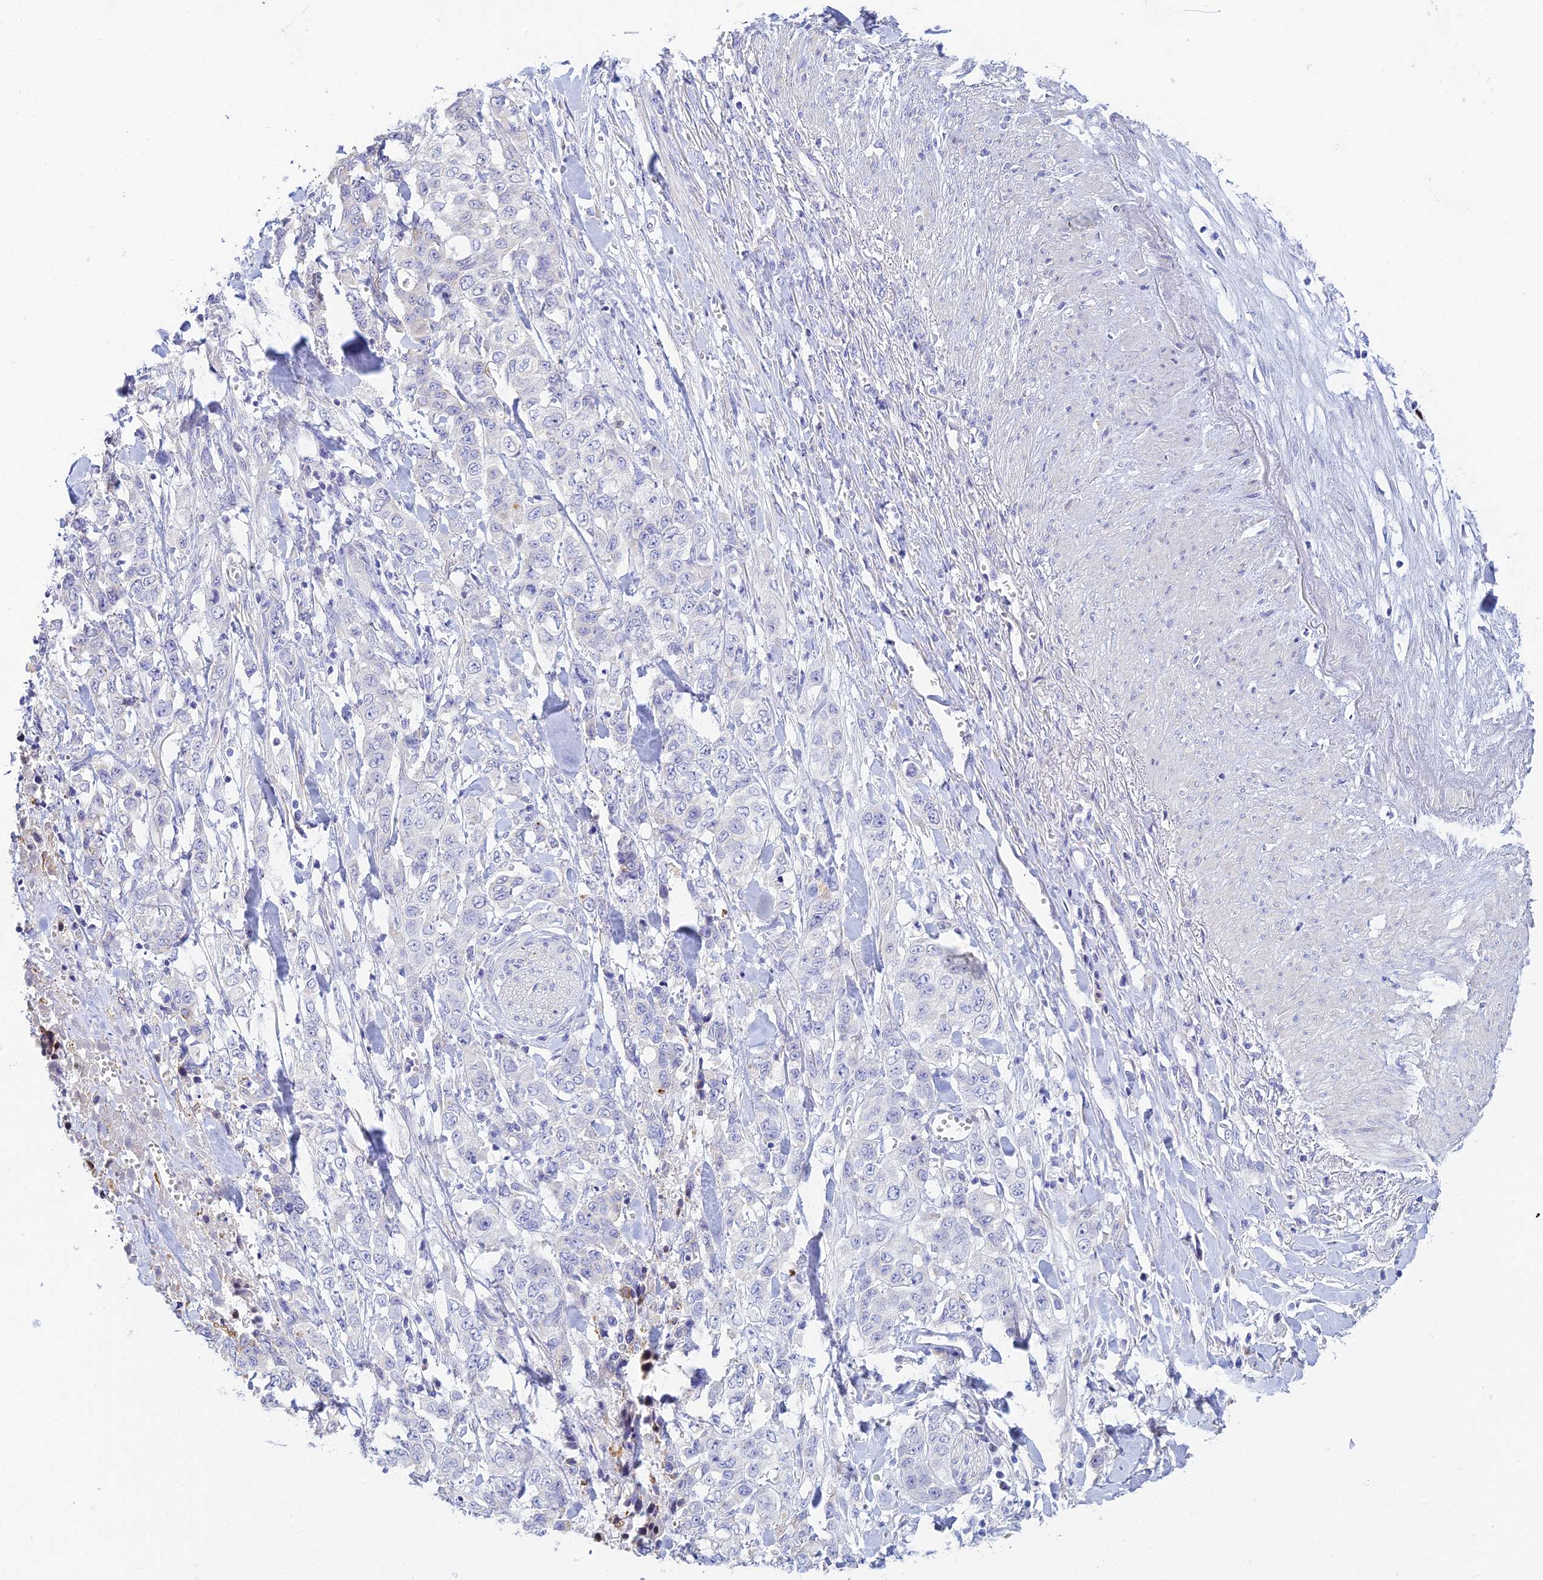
{"staining": {"intensity": "negative", "quantity": "none", "location": "none"}, "tissue": "stomach cancer", "cell_type": "Tumor cells", "image_type": "cancer", "snomed": [{"axis": "morphology", "description": "Adenocarcinoma, NOS"}, {"axis": "topography", "description": "Stomach, upper"}], "caption": "The image exhibits no staining of tumor cells in adenocarcinoma (stomach).", "gene": "CEP152", "patient": {"sex": "male", "age": 62}}